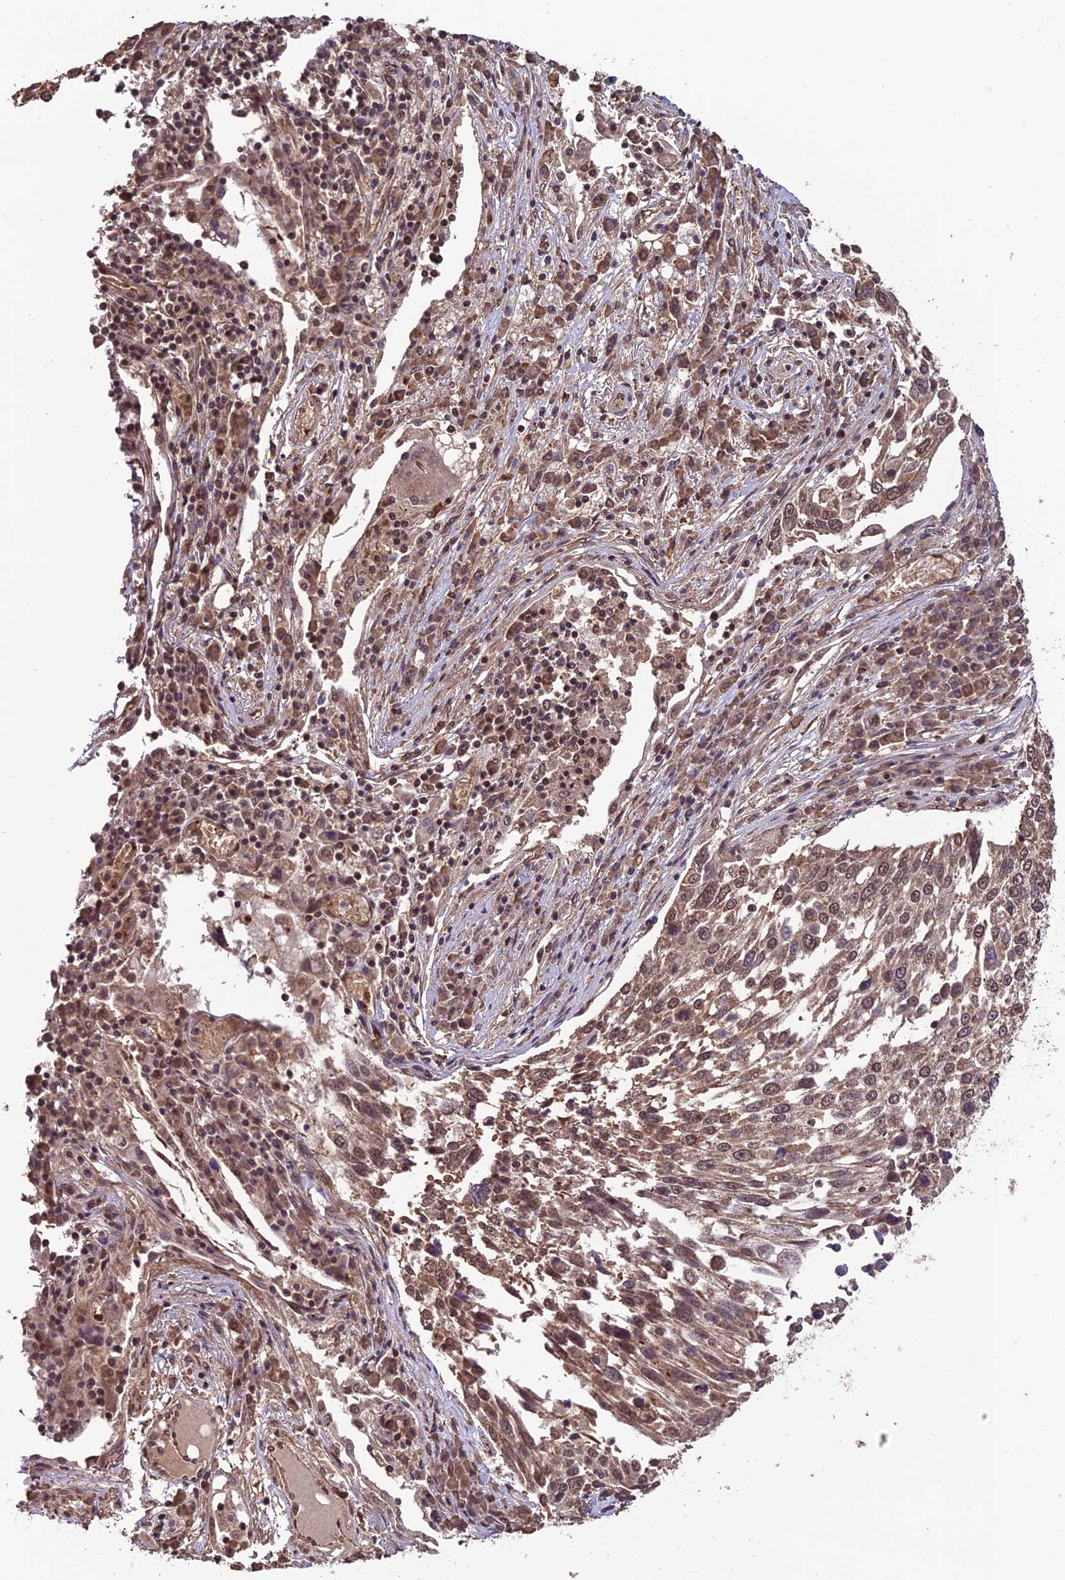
{"staining": {"intensity": "moderate", "quantity": ">75%", "location": "cytoplasmic/membranous,nuclear"}, "tissue": "lung cancer", "cell_type": "Tumor cells", "image_type": "cancer", "snomed": [{"axis": "morphology", "description": "Squamous cell carcinoma, NOS"}, {"axis": "topography", "description": "Lung"}], "caption": "The image demonstrates staining of lung cancer, revealing moderate cytoplasmic/membranous and nuclear protein positivity (brown color) within tumor cells.", "gene": "CABIN1", "patient": {"sex": "male", "age": 65}}